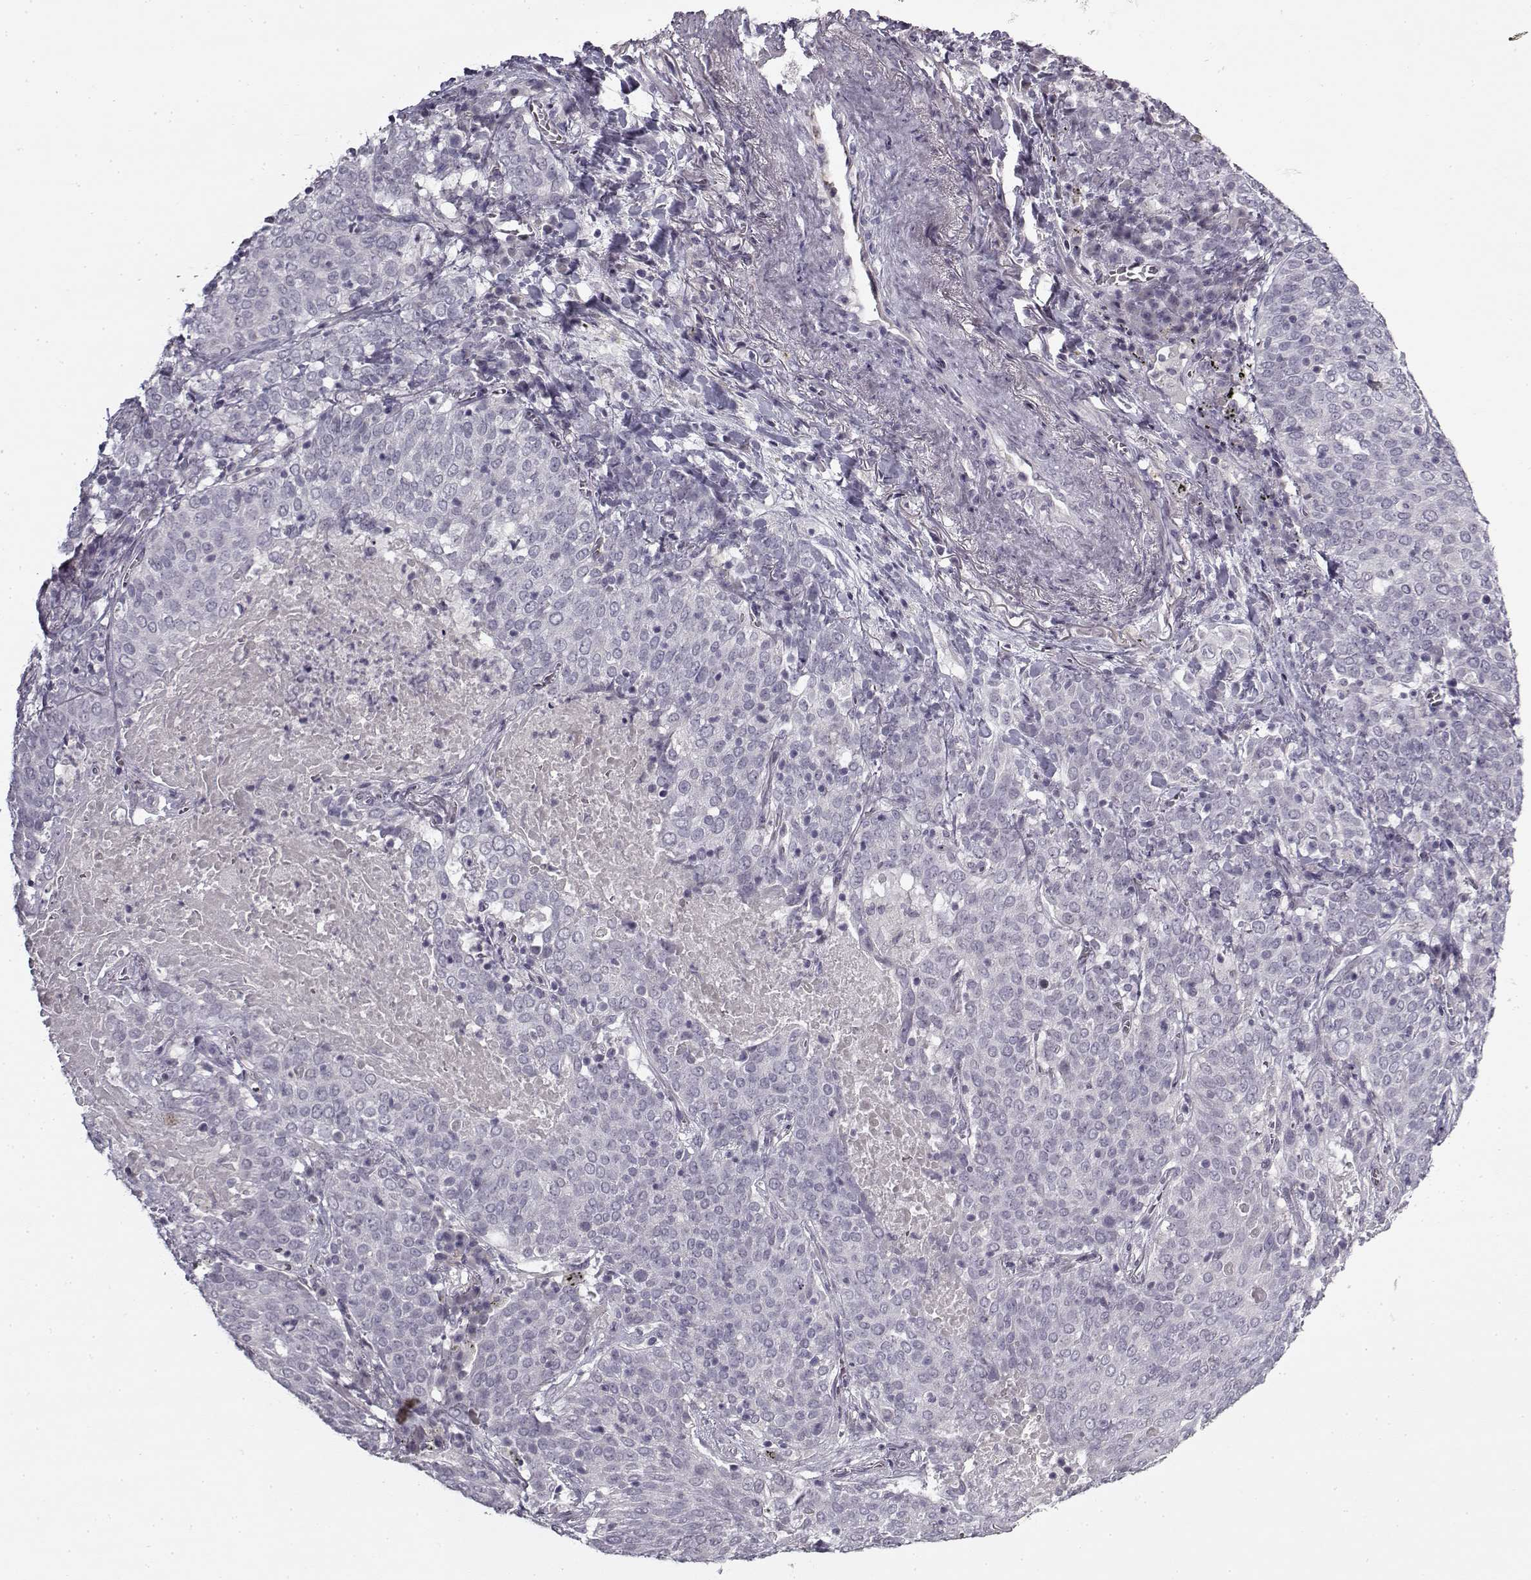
{"staining": {"intensity": "negative", "quantity": "none", "location": "none"}, "tissue": "lung cancer", "cell_type": "Tumor cells", "image_type": "cancer", "snomed": [{"axis": "morphology", "description": "Squamous cell carcinoma, NOS"}, {"axis": "topography", "description": "Lung"}], "caption": "DAB immunohistochemical staining of human lung cancer displays no significant expression in tumor cells.", "gene": "SNCA", "patient": {"sex": "male", "age": 82}}